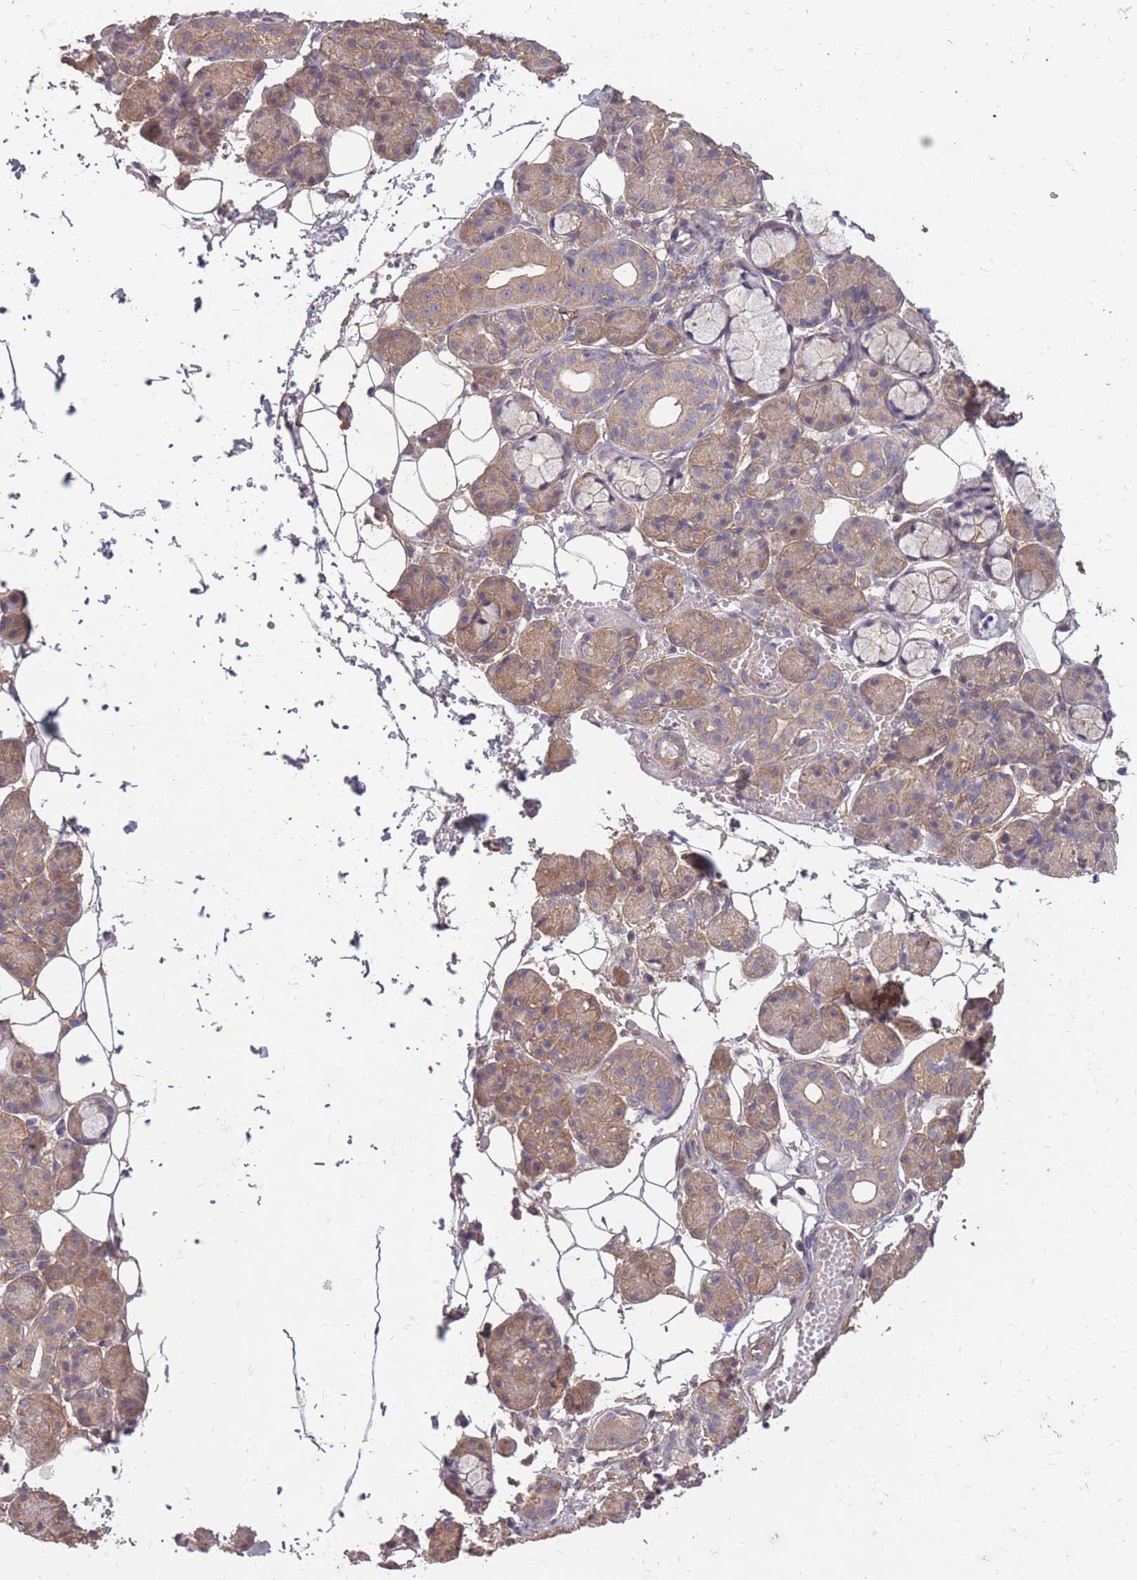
{"staining": {"intensity": "moderate", "quantity": ">75%", "location": "cytoplasmic/membranous"}, "tissue": "salivary gland", "cell_type": "Glandular cells", "image_type": "normal", "snomed": [{"axis": "morphology", "description": "Normal tissue, NOS"}, {"axis": "topography", "description": "Salivary gland"}], "caption": "A photomicrograph of human salivary gland stained for a protein shows moderate cytoplasmic/membranous brown staining in glandular cells. The protein of interest is stained brown, and the nuclei are stained in blue (DAB (3,3'-diaminobenzidine) IHC with brightfield microscopy, high magnification).", "gene": "DYNC1LI2", "patient": {"sex": "male", "age": 63}}